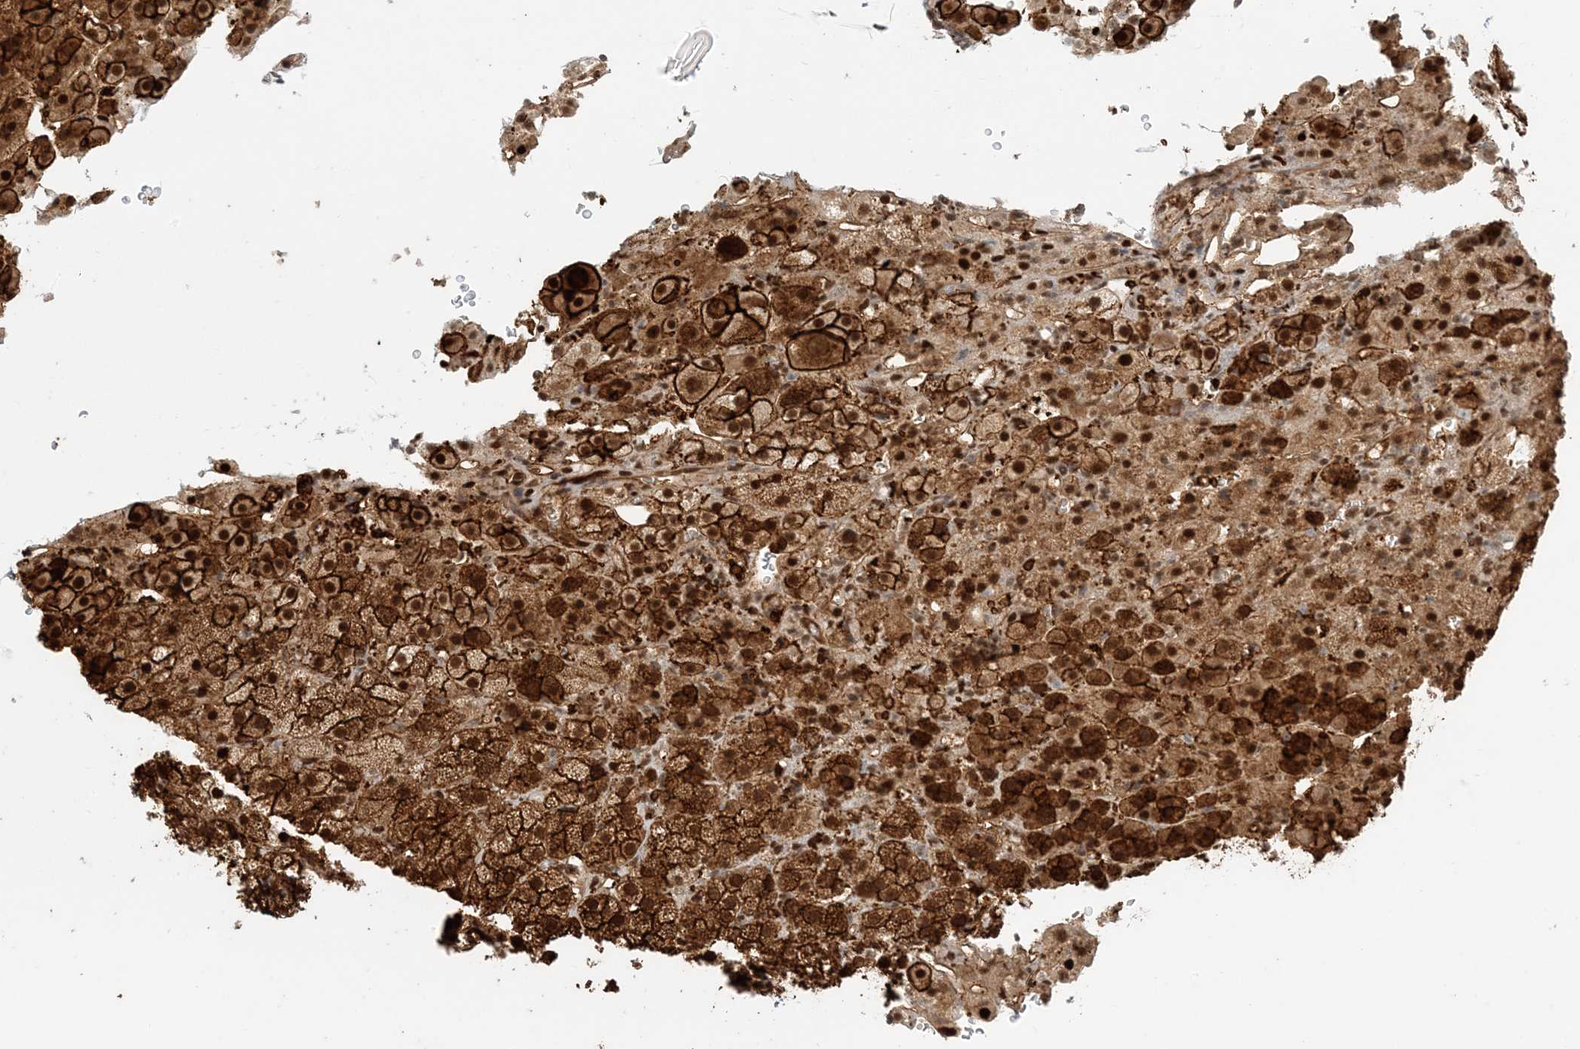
{"staining": {"intensity": "strong", "quantity": ">75%", "location": "cytoplasmic/membranous,nuclear"}, "tissue": "adrenal gland", "cell_type": "Glandular cells", "image_type": "normal", "snomed": [{"axis": "morphology", "description": "Normal tissue, NOS"}, {"axis": "topography", "description": "Adrenal gland"}], "caption": "The histopathology image exhibits a brown stain indicating the presence of a protein in the cytoplasmic/membranous,nuclear of glandular cells in adrenal gland. (IHC, brightfield microscopy, high magnification).", "gene": "CKS1B", "patient": {"sex": "female", "age": 57}}